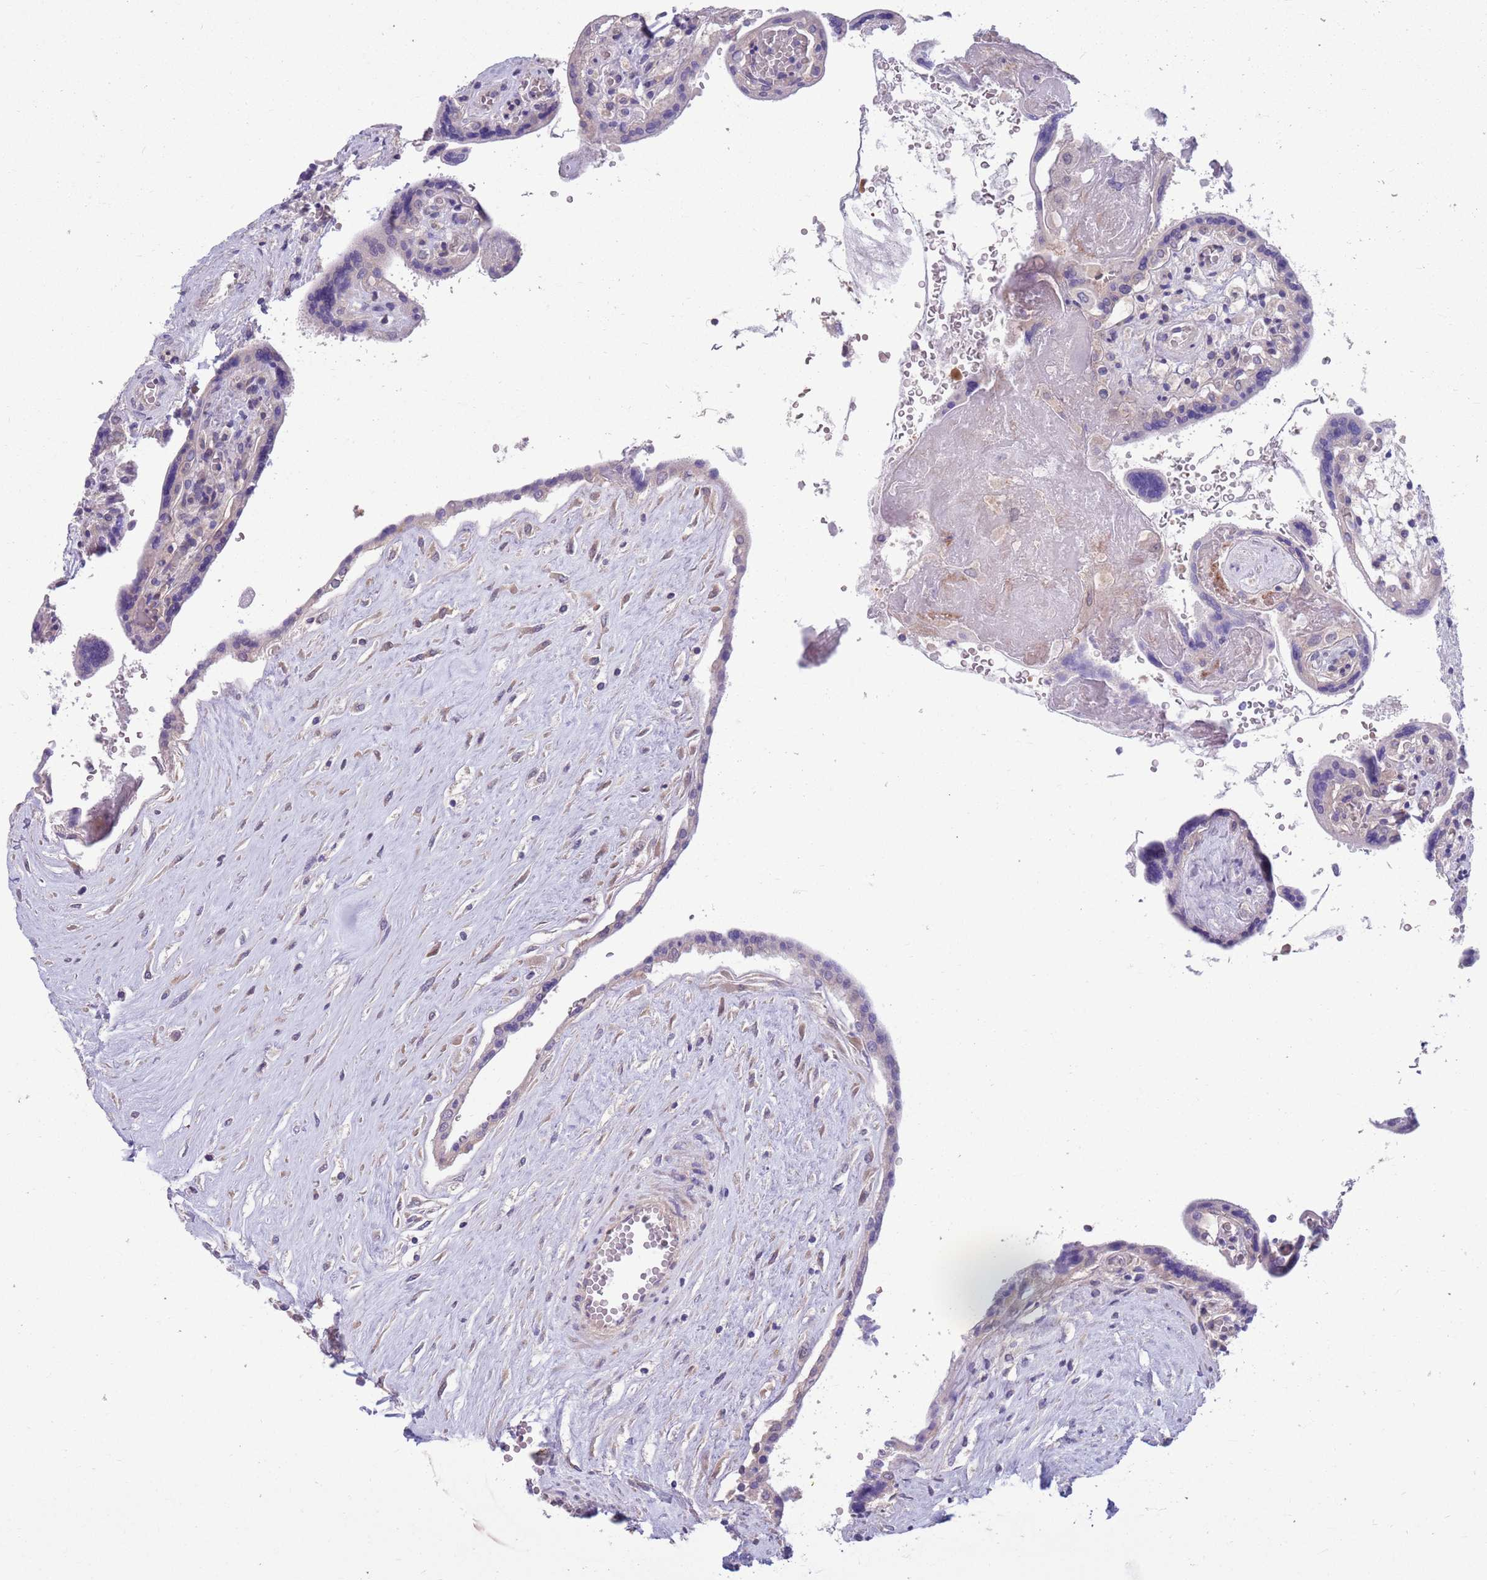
{"staining": {"intensity": "weak", "quantity": "25%-75%", "location": "cytoplasmic/membranous"}, "tissue": "placenta", "cell_type": "Trophoblastic cells", "image_type": "normal", "snomed": [{"axis": "morphology", "description": "Normal tissue, NOS"}, {"axis": "topography", "description": "Placenta"}], "caption": "Immunohistochemistry micrograph of unremarkable placenta: placenta stained using immunohistochemistry (IHC) reveals low levels of weak protein expression localized specifically in the cytoplasmic/membranous of trophoblastic cells, appearing as a cytoplasmic/membranous brown color.", "gene": "KLHL29", "patient": {"sex": "female", "age": 37}}